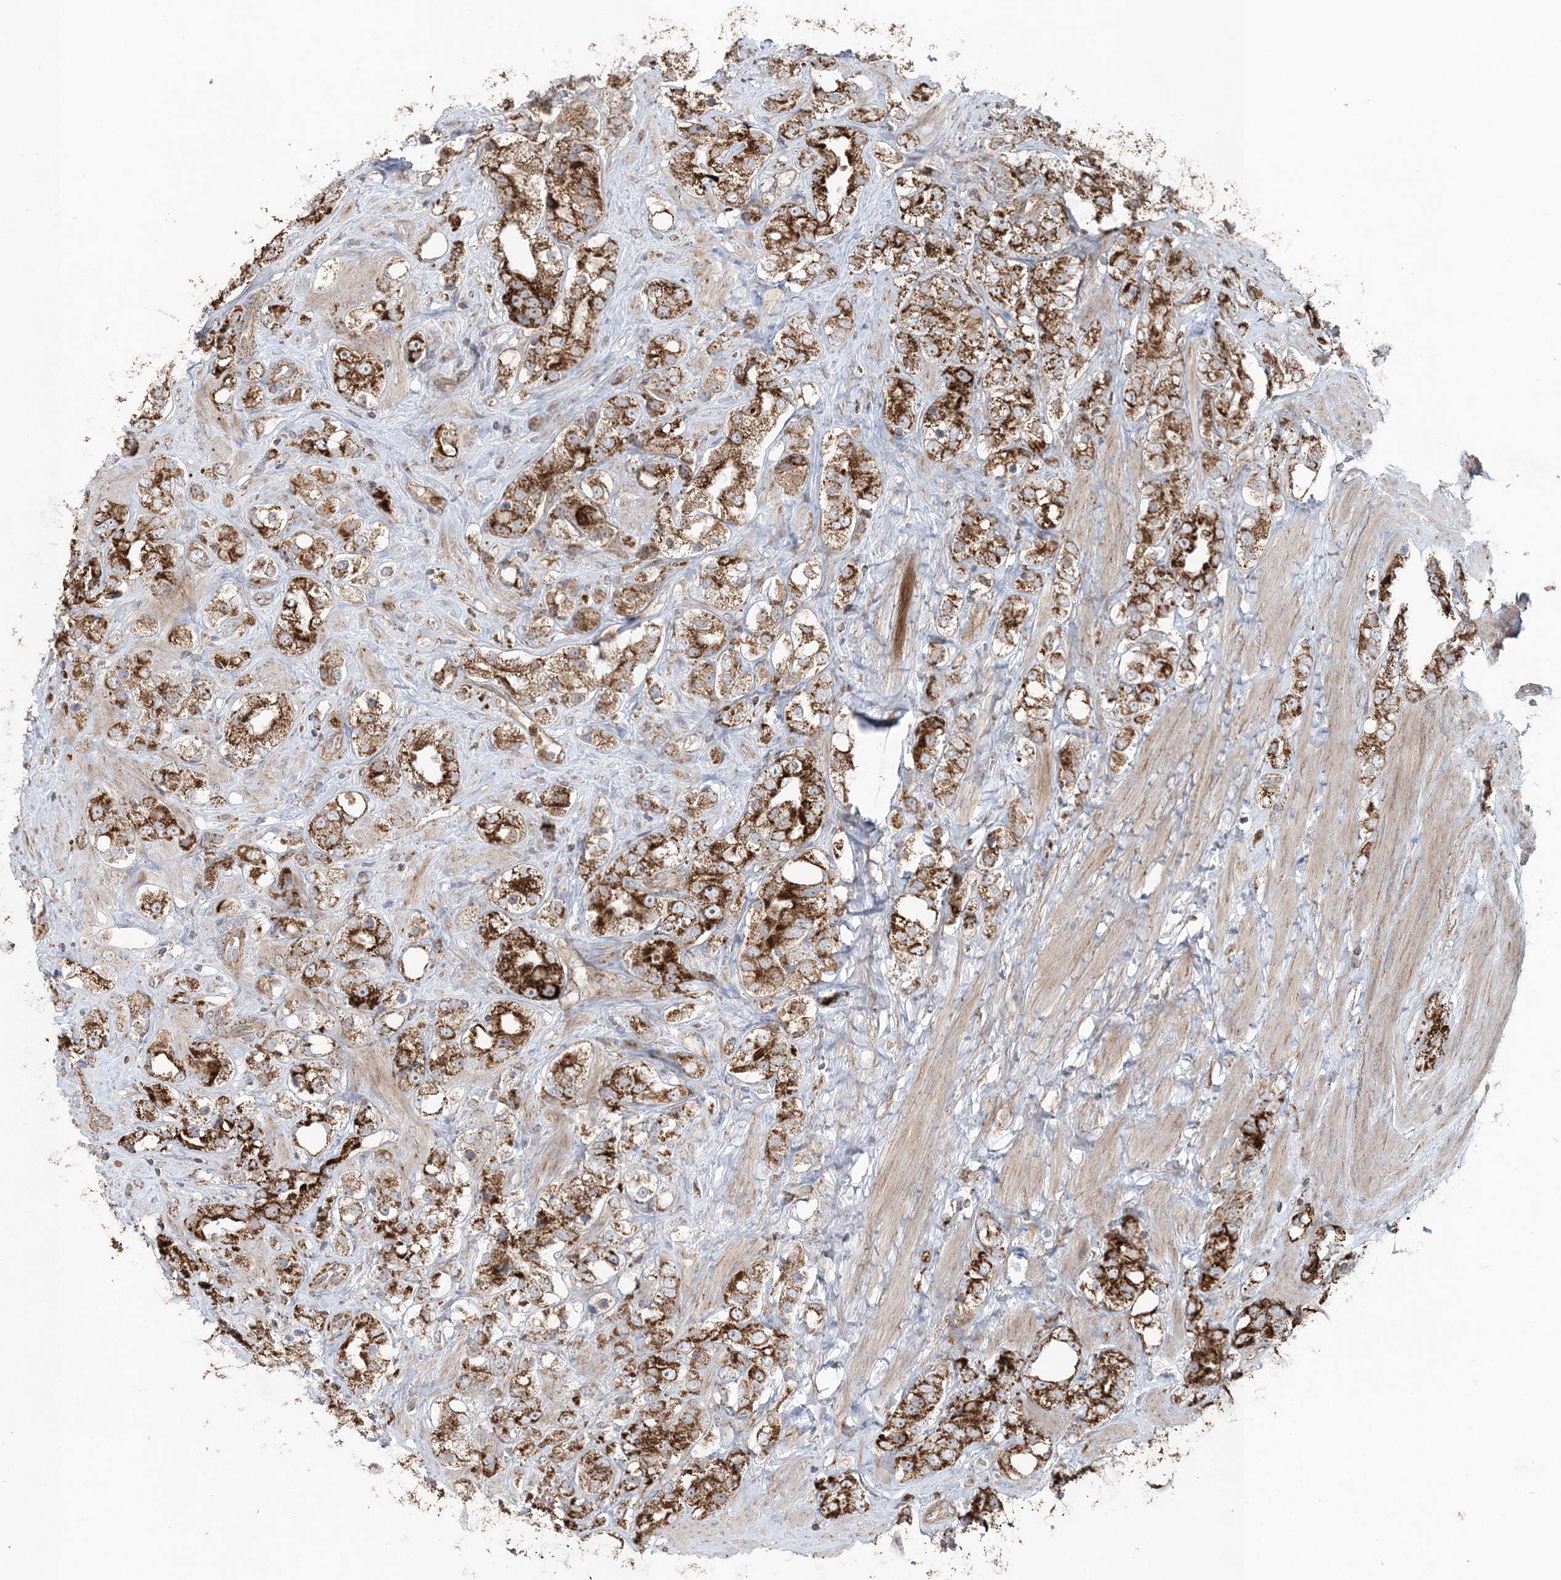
{"staining": {"intensity": "strong", "quantity": ">75%", "location": "cytoplasmic/membranous"}, "tissue": "prostate cancer", "cell_type": "Tumor cells", "image_type": "cancer", "snomed": [{"axis": "morphology", "description": "Adenocarcinoma, NOS"}, {"axis": "topography", "description": "Prostate"}], "caption": "Immunohistochemical staining of prostate adenocarcinoma reveals high levels of strong cytoplasmic/membranous protein staining in approximately >75% of tumor cells.", "gene": "LRPPRC", "patient": {"sex": "male", "age": 79}}